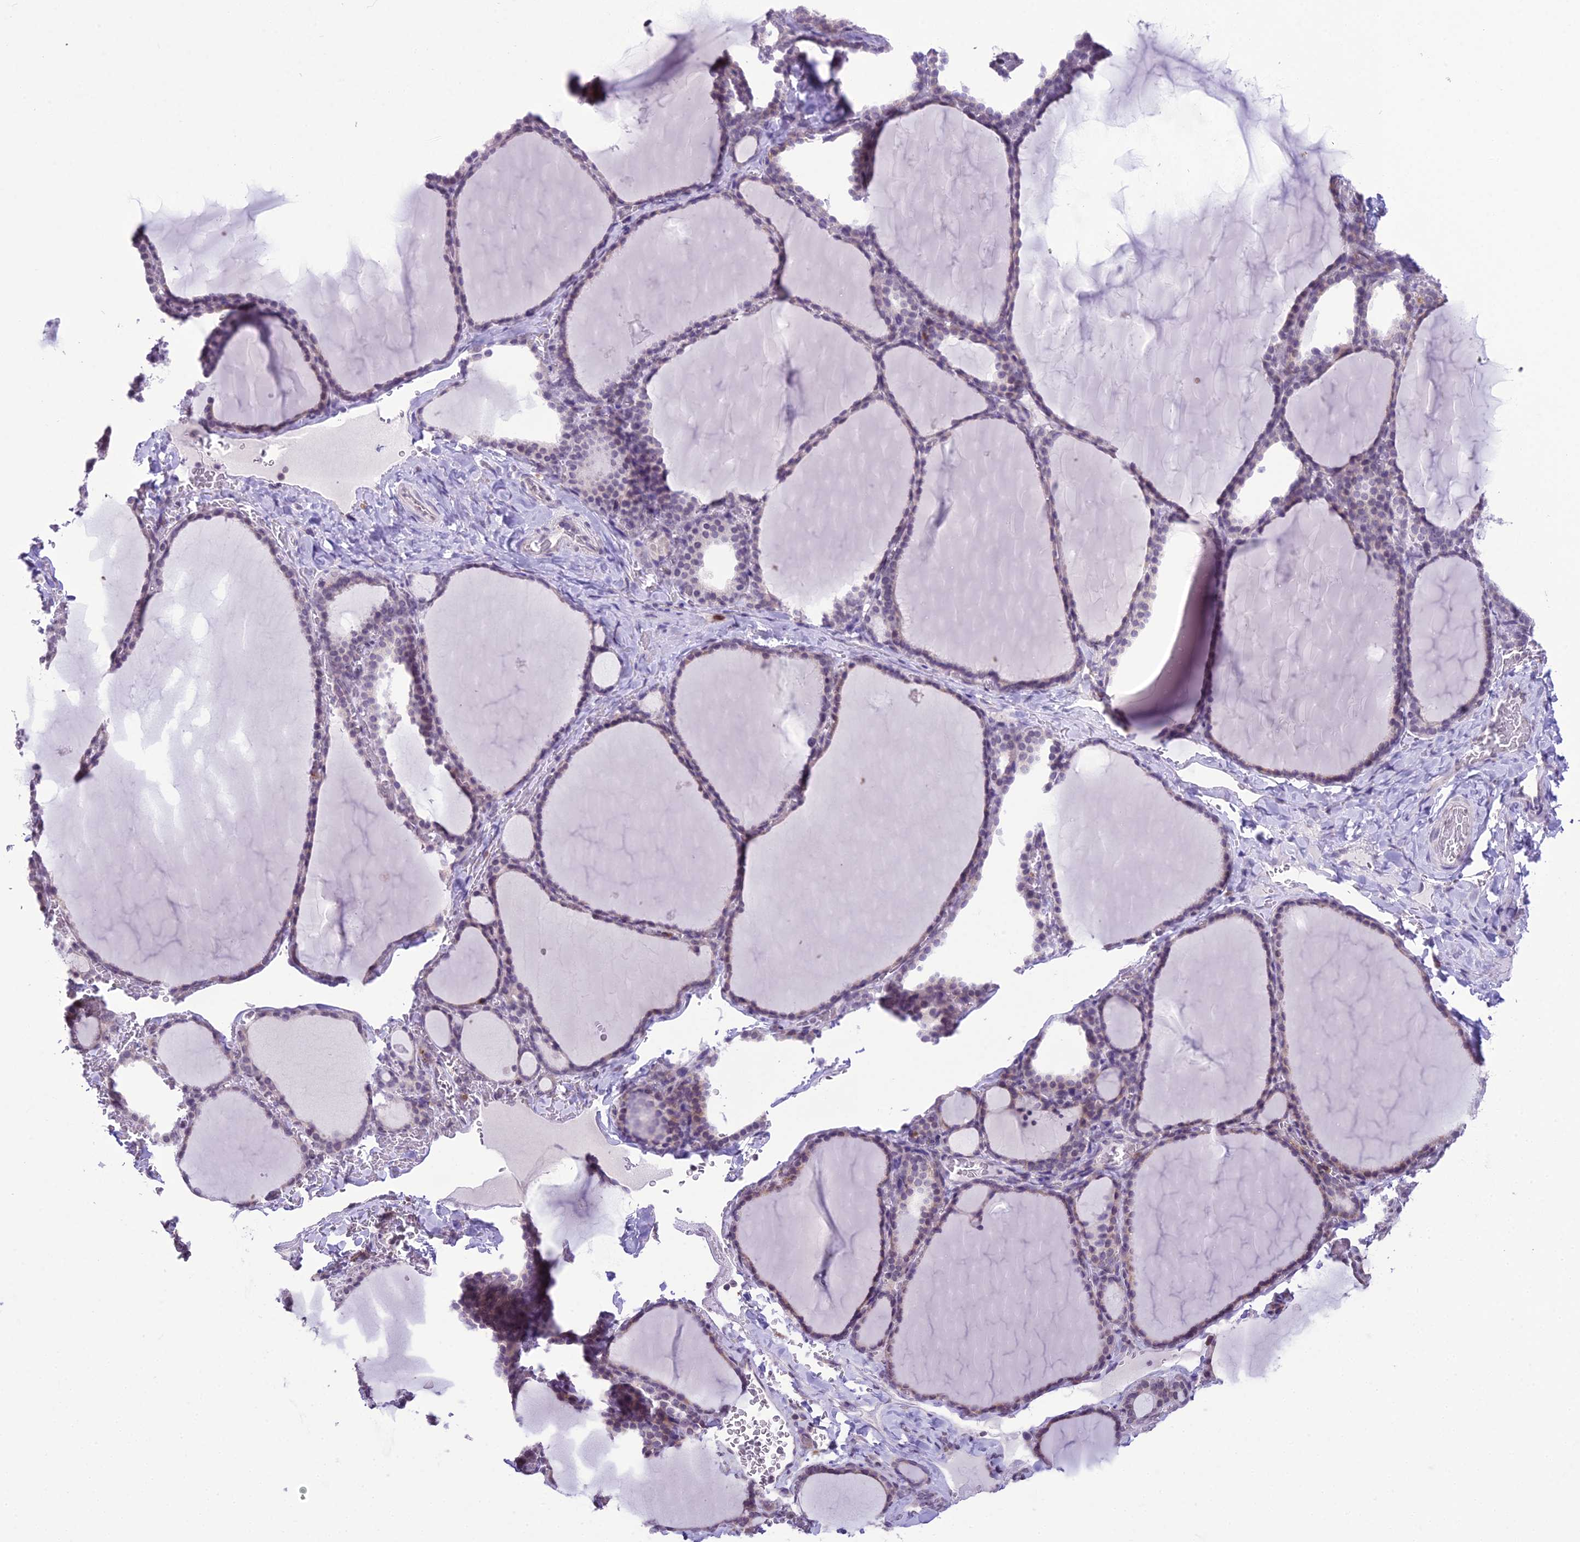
{"staining": {"intensity": "weak", "quantity": "<25%", "location": "cytoplasmic/membranous"}, "tissue": "thyroid gland", "cell_type": "Glandular cells", "image_type": "normal", "snomed": [{"axis": "morphology", "description": "Normal tissue, NOS"}, {"axis": "topography", "description": "Thyroid gland"}], "caption": "Thyroid gland stained for a protein using IHC exhibits no staining glandular cells.", "gene": "RPS26", "patient": {"sex": "female", "age": 39}}